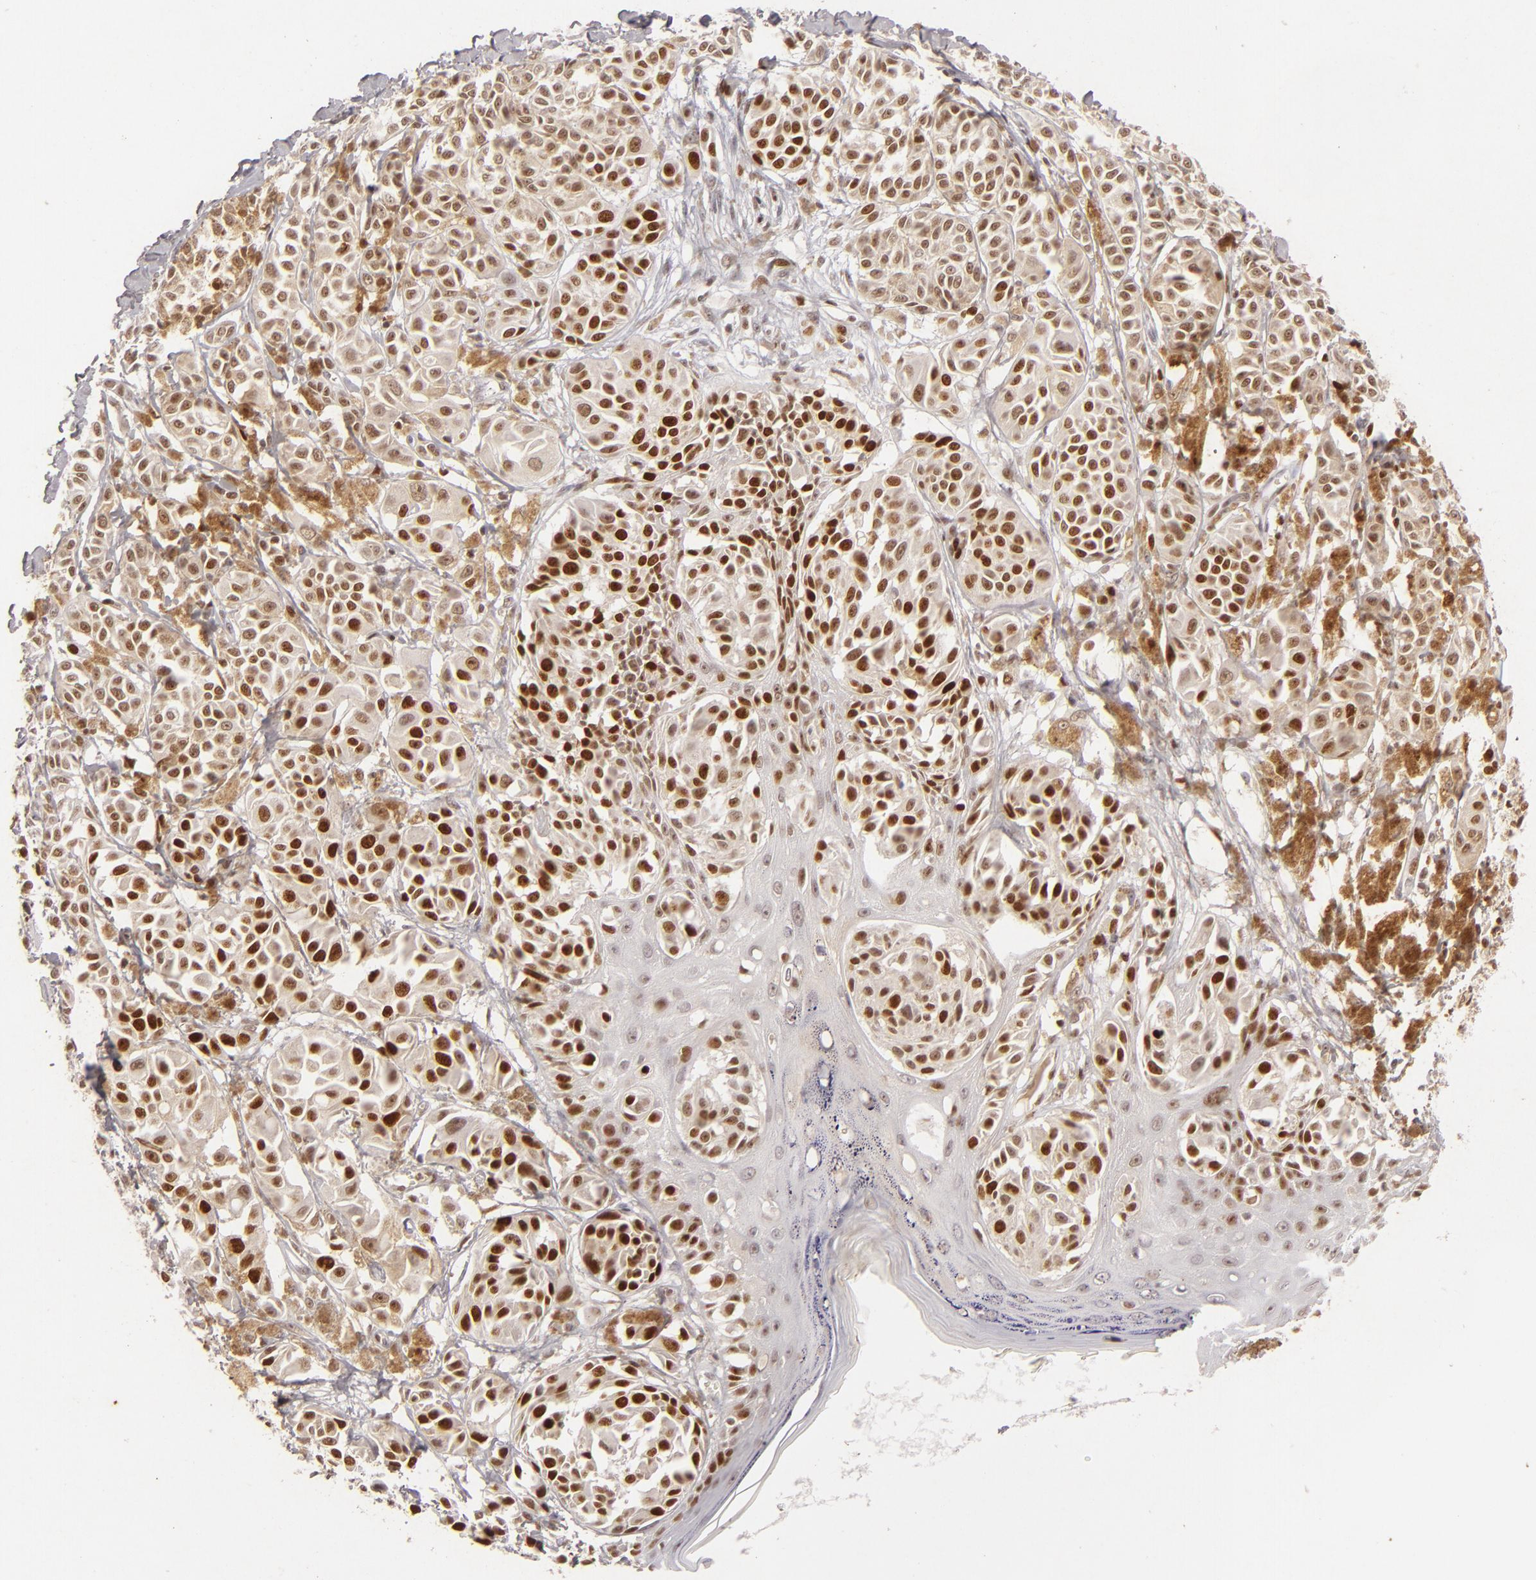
{"staining": {"intensity": "strong", "quantity": ">75%", "location": "nuclear"}, "tissue": "melanoma", "cell_type": "Tumor cells", "image_type": "cancer", "snomed": [{"axis": "morphology", "description": "Malignant melanoma, NOS"}, {"axis": "topography", "description": "Skin"}], "caption": "High-magnification brightfield microscopy of melanoma stained with DAB (3,3'-diaminobenzidine) (brown) and counterstained with hematoxylin (blue). tumor cells exhibit strong nuclear staining is seen in about>75% of cells. (DAB IHC, brown staining for protein, blue staining for nuclei).", "gene": "FEN1", "patient": {"sex": "male", "age": 76}}